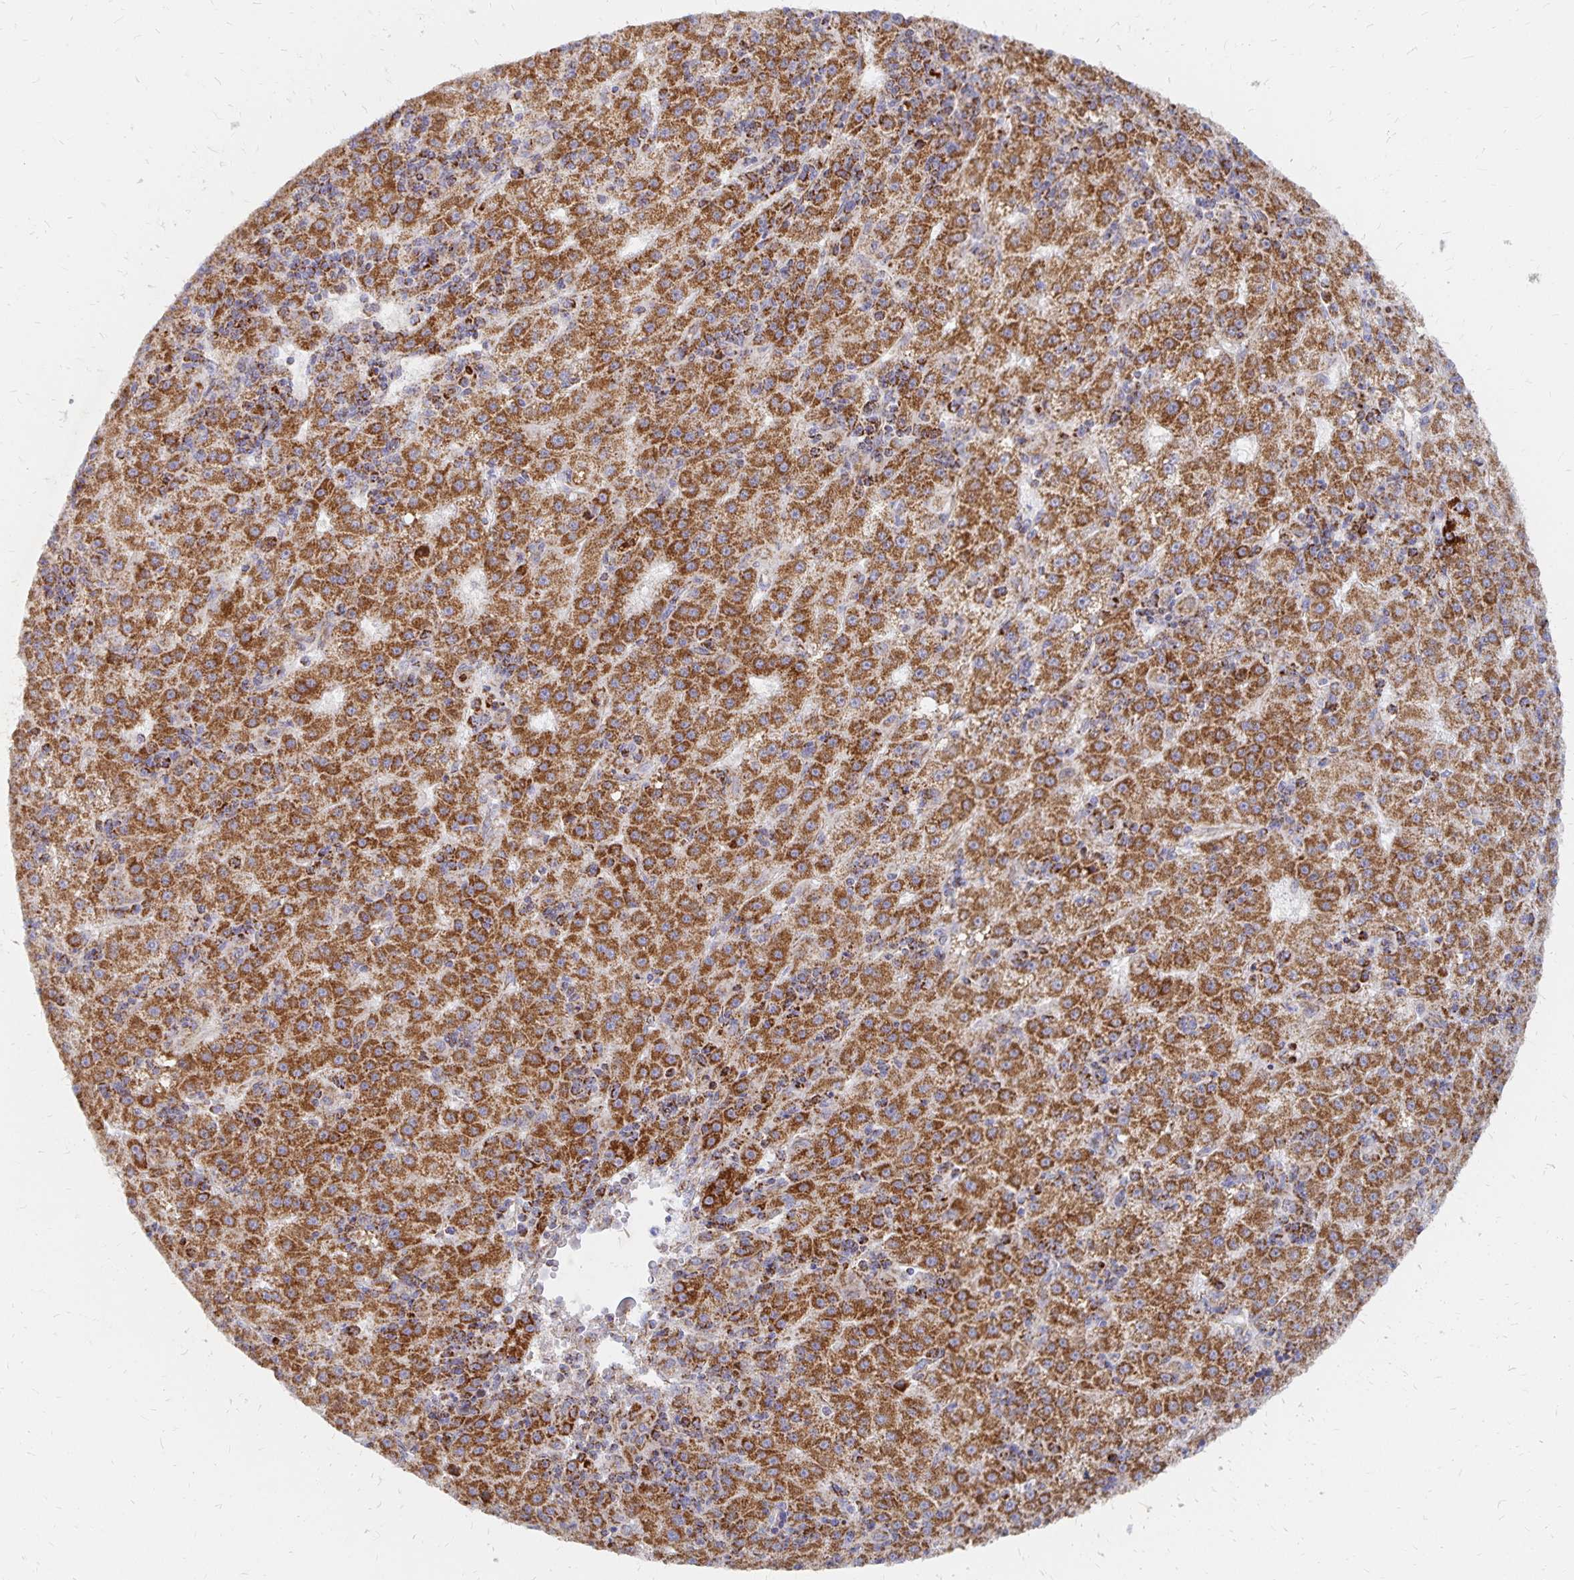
{"staining": {"intensity": "strong", "quantity": ">75%", "location": "cytoplasmic/membranous"}, "tissue": "liver cancer", "cell_type": "Tumor cells", "image_type": "cancer", "snomed": [{"axis": "morphology", "description": "Carcinoma, Hepatocellular, NOS"}, {"axis": "topography", "description": "Liver"}], "caption": "IHC image of hepatocellular carcinoma (liver) stained for a protein (brown), which reveals high levels of strong cytoplasmic/membranous staining in about >75% of tumor cells.", "gene": "STOML2", "patient": {"sex": "male", "age": 76}}